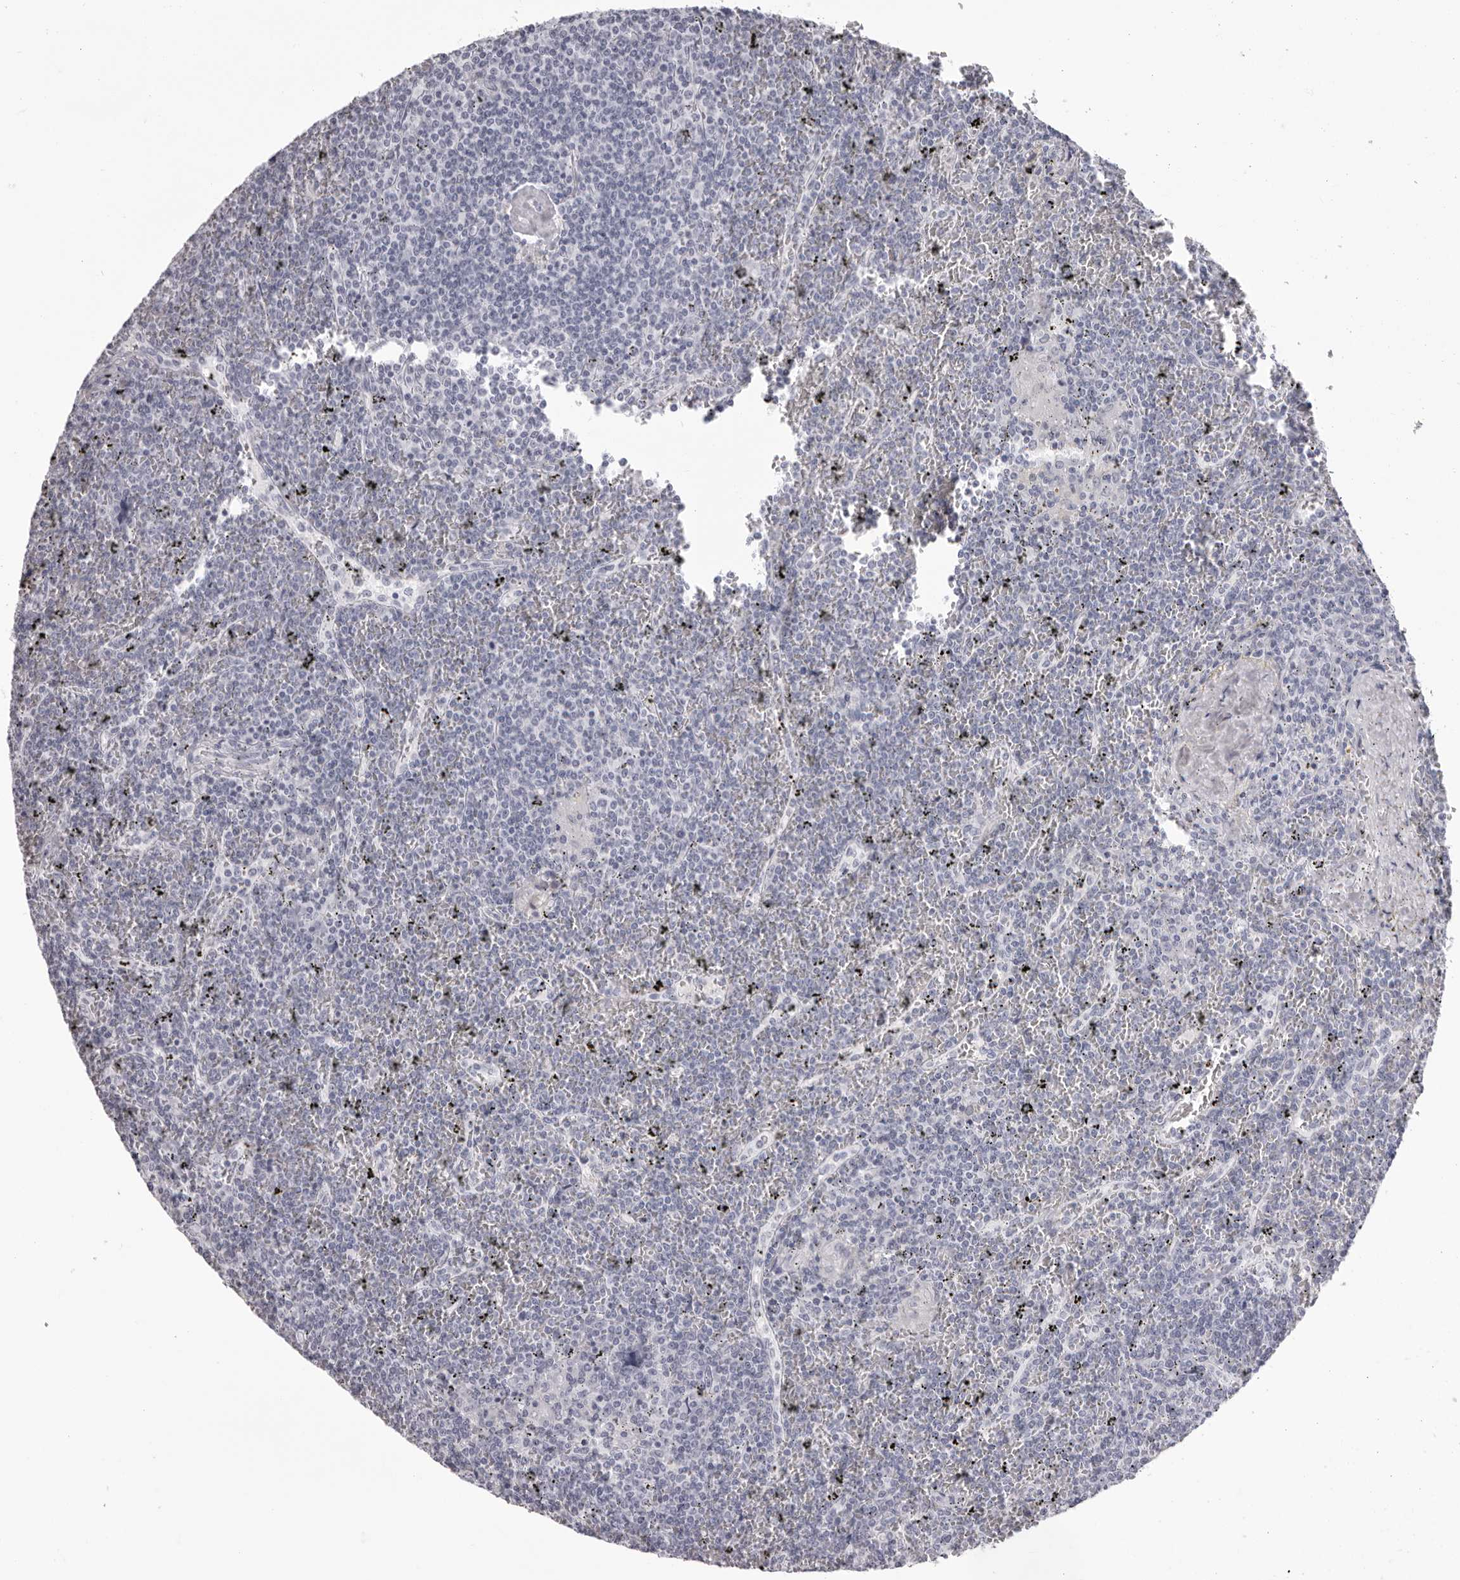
{"staining": {"intensity": "negative", "quantity": "none", "location": "none"}, "tissue": "lymphoma", "cell_type": "Tumor cells", "image_type": "cancer", "snomed": [{"axis": "morphology", "description": "Malignant lymphoma, non-Hodgkin's type, Low grade"}, {"axis": "topography", "description": "Spleen"}], "caption": "A high-resolution micrograph shows immunohistochemistry staining of lymphoma, which exhibits no significant staining in tumor cells.", "gene": "CST1", "patient": {"sex": "female", "age": 19}}